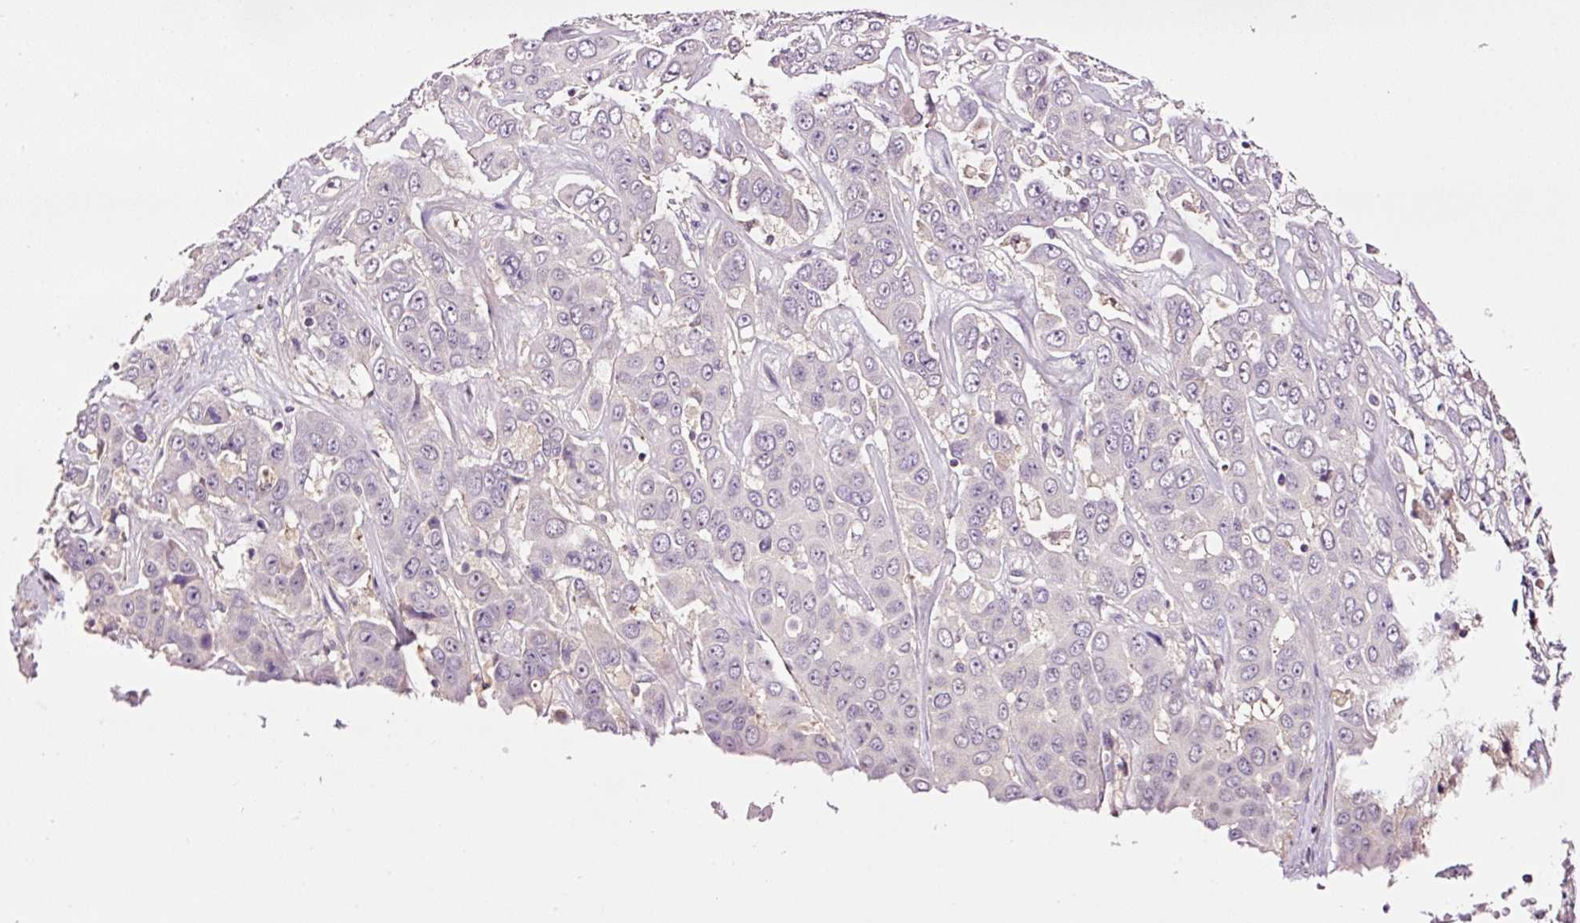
{"staining": {"intensity": "negative", "quantity": "none", "location": "none"}, "tissue": "liver cancer", "cell_type": "Tumor cells", "image_type": "cancer", "snomed": [{"axis": "morphology", "description": "Cholangiocarcinoma"}, {"axis": "topography", "description": "Liver"}], "caption": "Tumor cells show no significant positivity in cholangiocarcinoma (liver).", "gene": "DPPA4", "patient": {"sex": "female", "age": 52}}